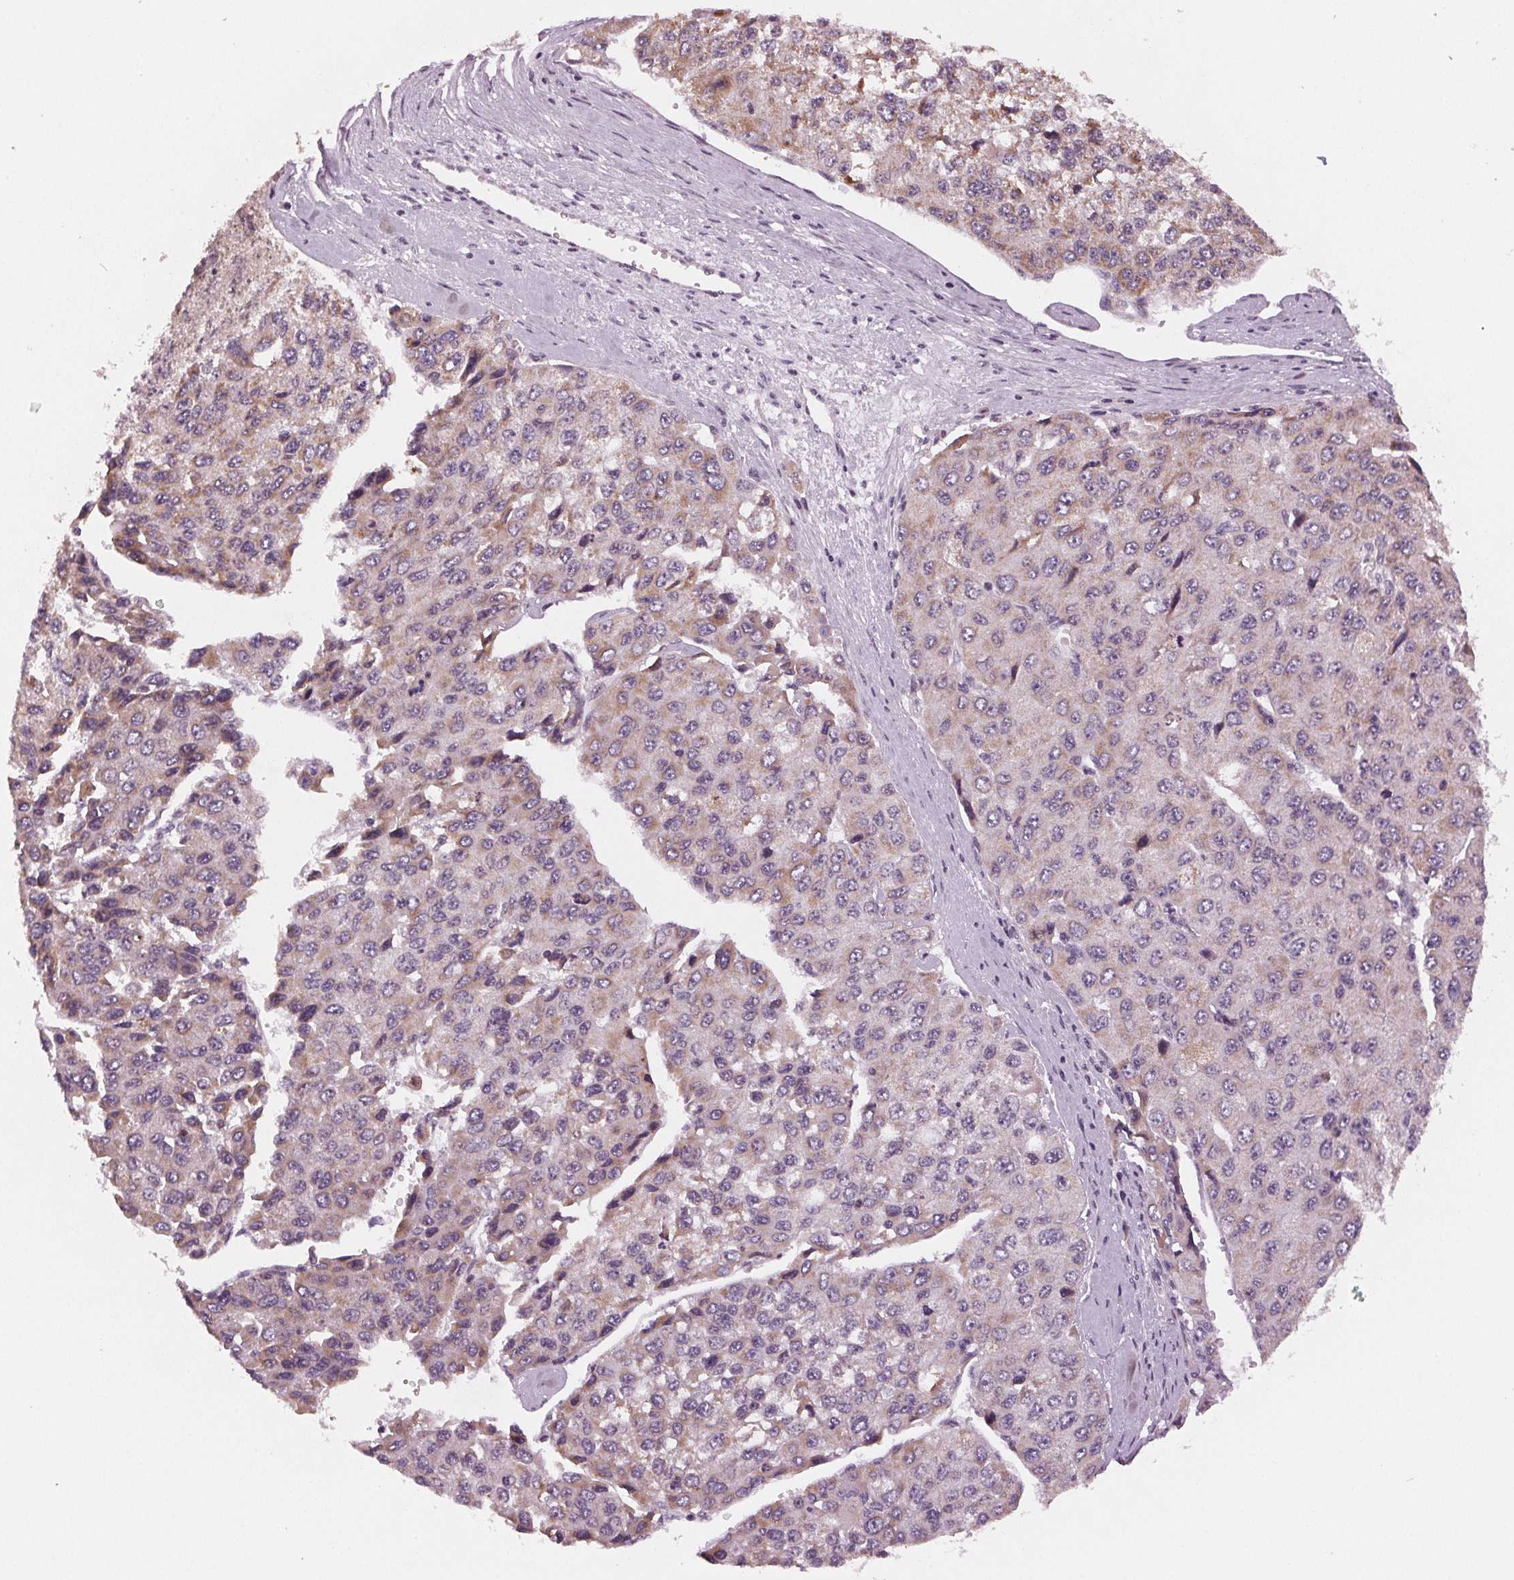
{"staining": {"intensity": "moderate", "quantity": "25%-75%", "location": "cytoplasmic/membranous"}, "tissue": "liver cancer", "cell_type": "Tumor cells", "image_type": "cancer", "snomed": [{"axis": "morphology", "description": "Carcinoma, Hepatocellular, NOS"}, {"axis": "topography", "description": "Liver"}], "caption": "Immunohistochemical staining of human hepatocellular carcinoma (liver) demonstrates medium levels of moderate cytoplasmic/membranous staining in about 25%-75% of tumor cells. (DAB = brown stain, brightfield microscopy at high magnification).", "gene": "STAT3", "patient": {"sex": "female", "age": 66}}